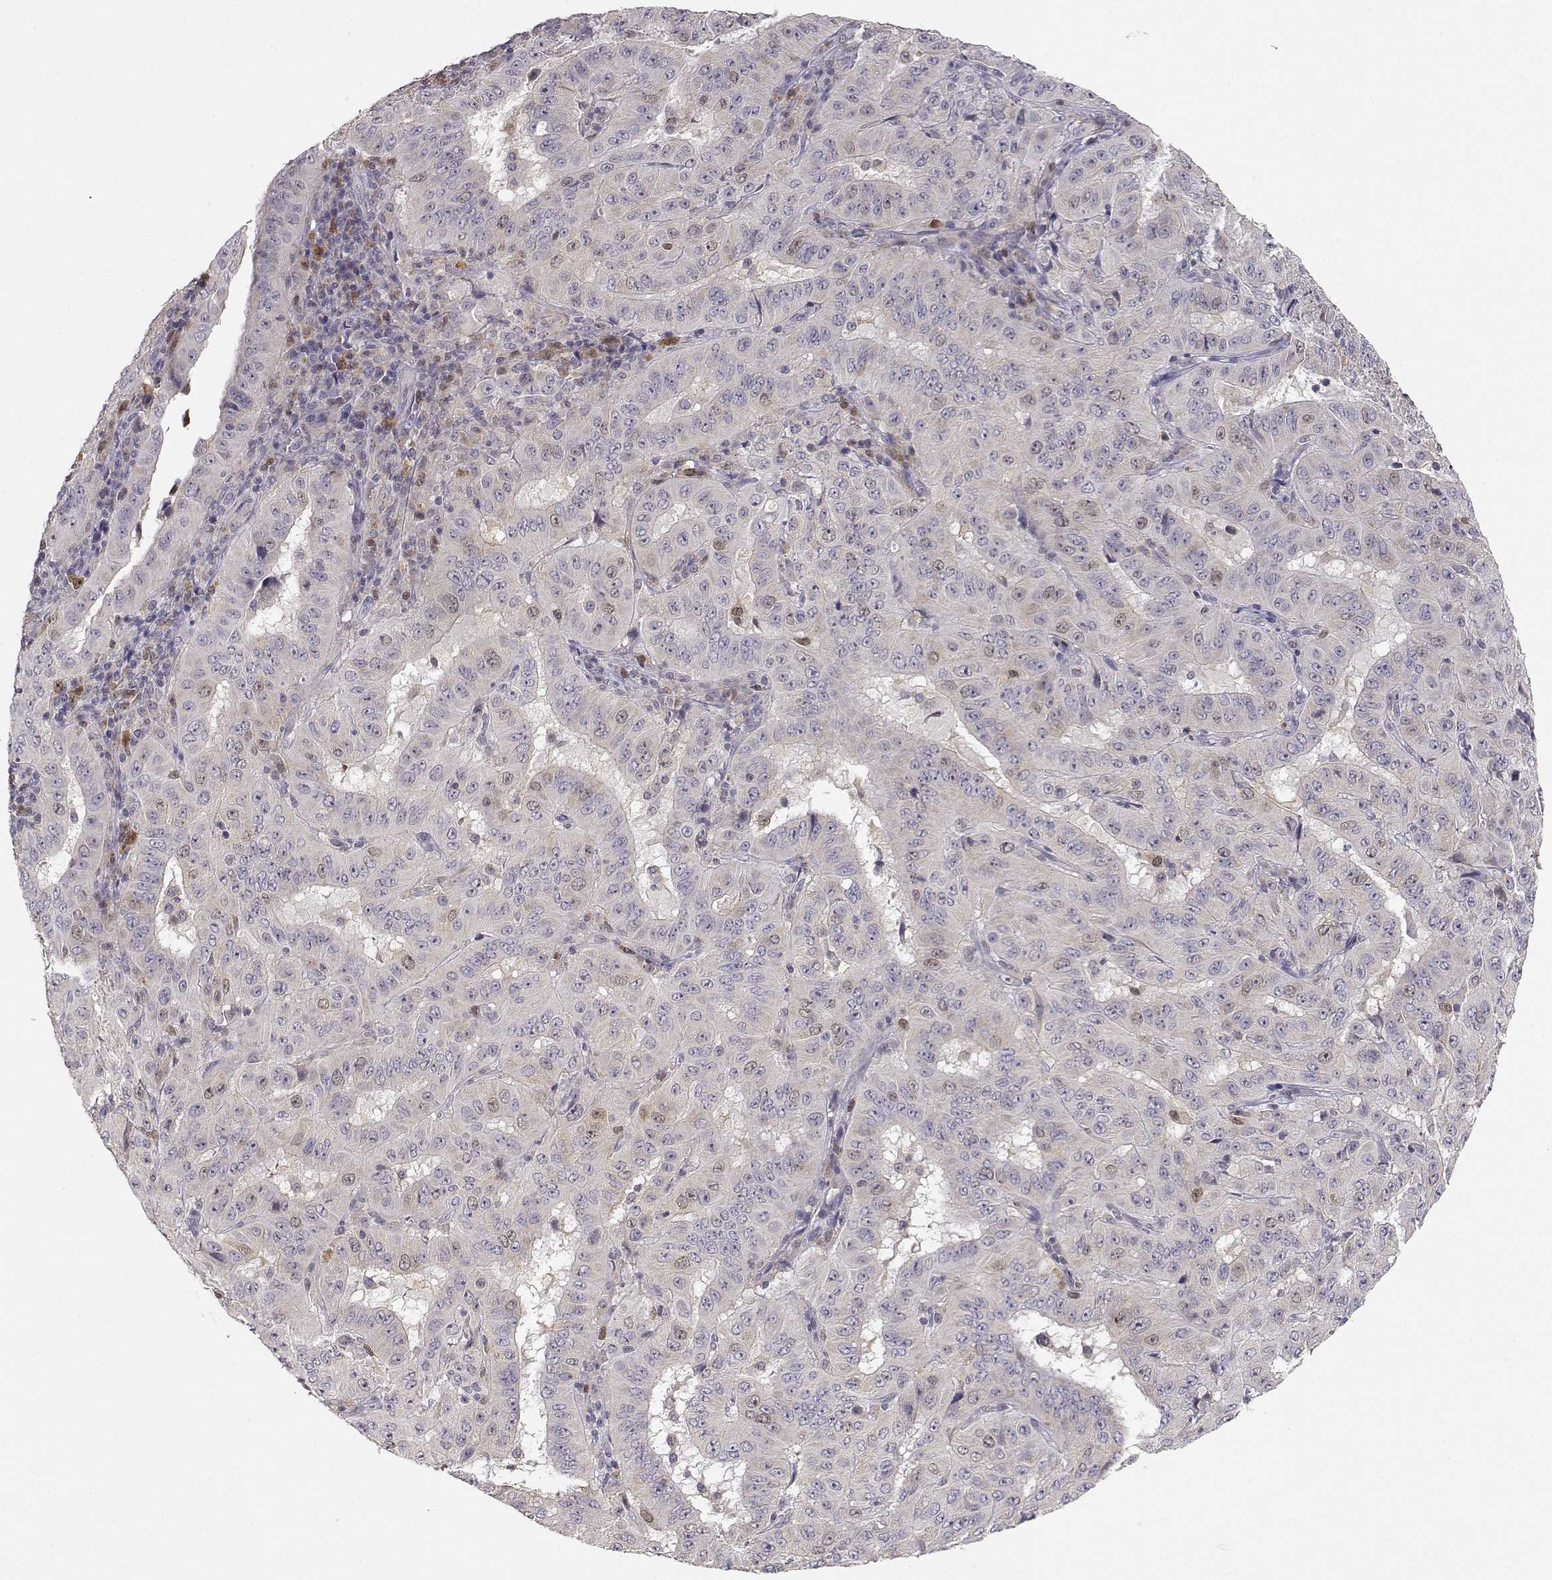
{"staining": {"intensity": "weak", "quantity": "<25%", "location": "nuclear"}, "tissue": "pancreatic cancer", "cell_type": "Tumor cells", "image_type": "cancer", "snomed": [{"axis": "morphology", "description": "Adenocarcinoma, NOS"}, {"axis": "topography", "description": "Pancreas"}], "caption": "Immunohistochemistry histopathology image of neoplastic tissue: adenocarcinoma (pancreatic) stained with DAB (3,3'-diaminobenzidine) reveals no significant protein staining in tumor cells. (Stains: DAB immunohistochemistry (IHC) with hematoxylin counter stain, Microscopy: brightfield microscopy at high magnification).", "gene": "RAD51", "patient": {"sex": "male", "age": 63}}